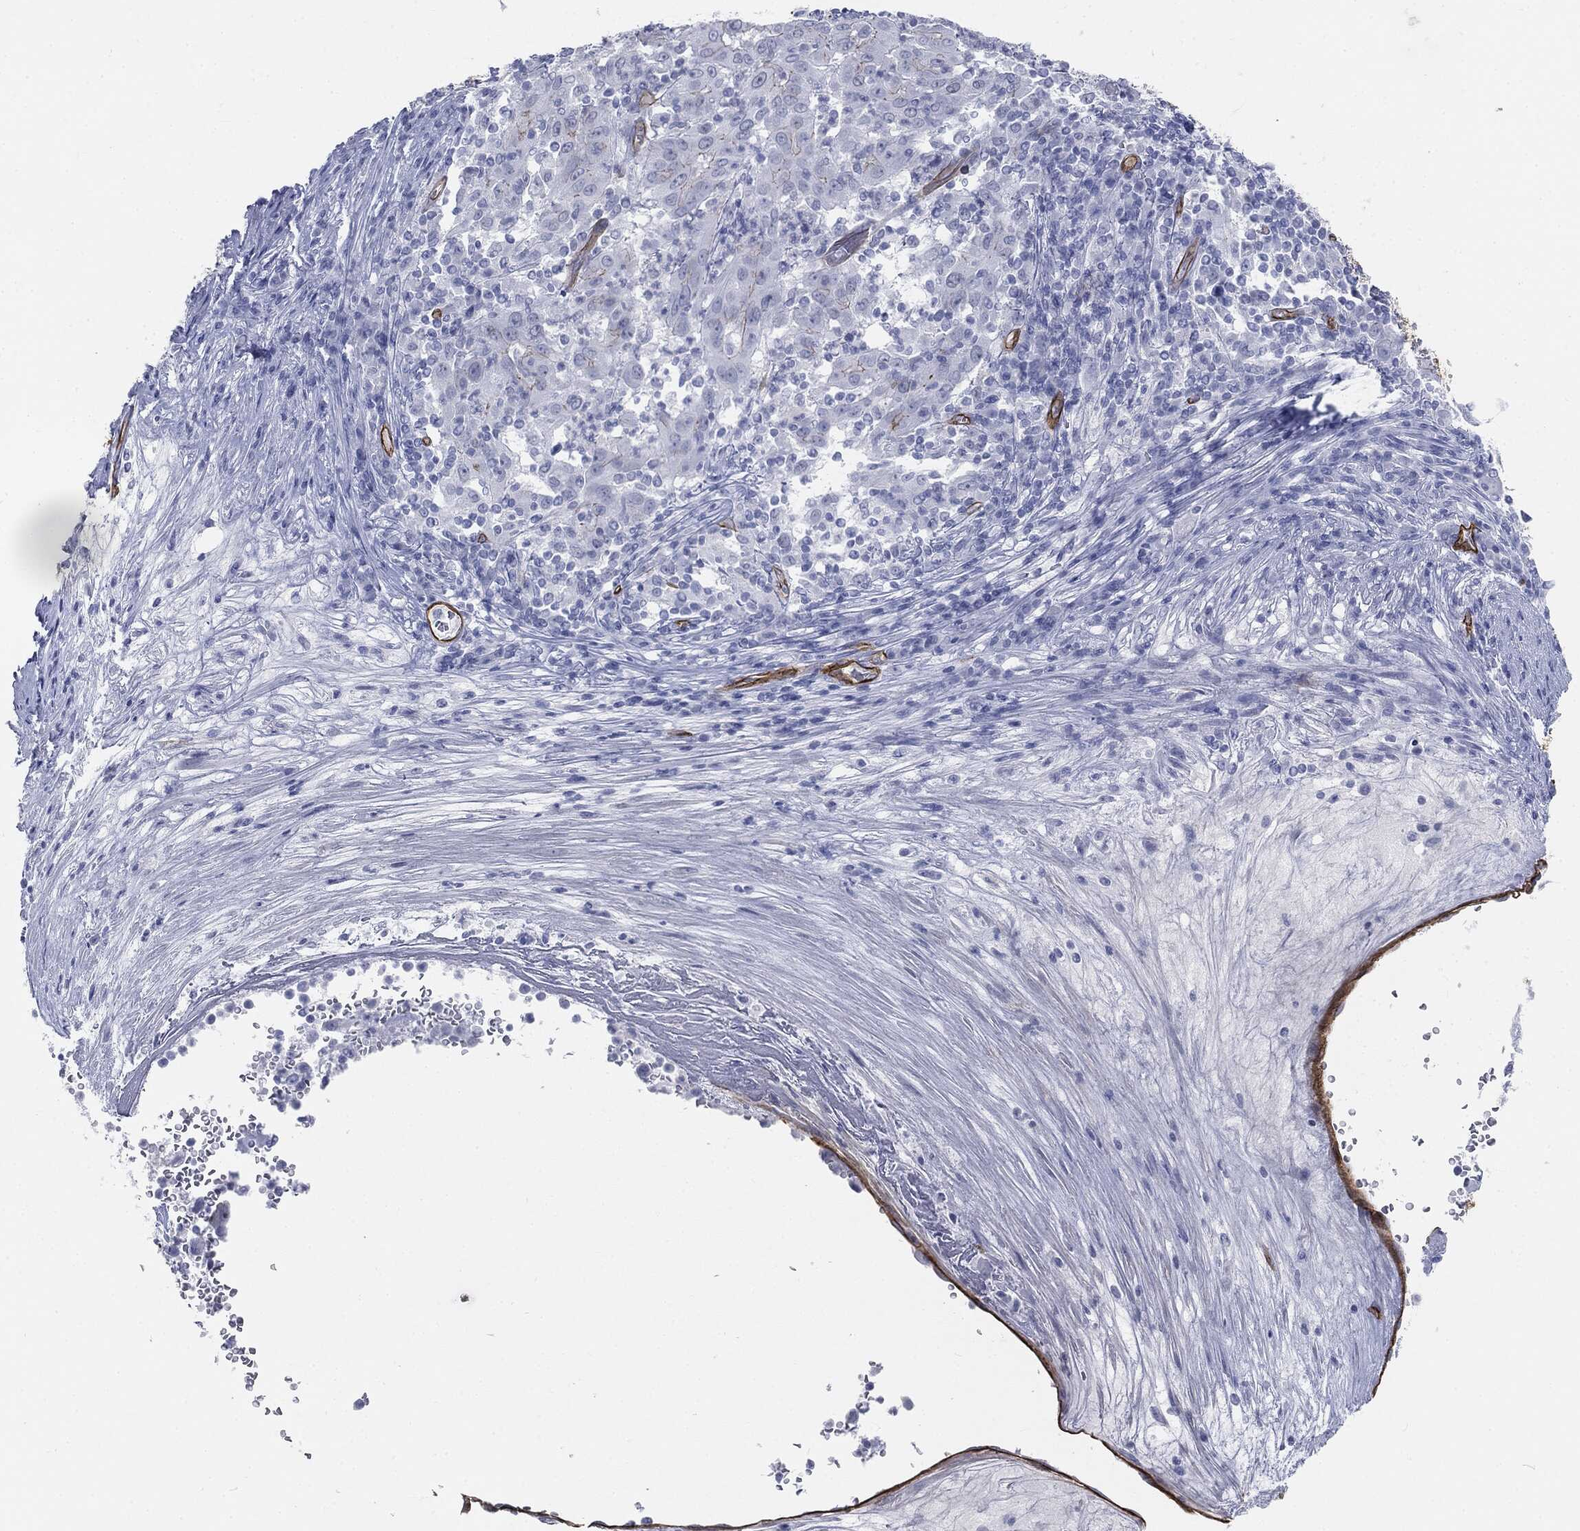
{"staining": {"intensity": "negative", "quantity": "none", "location": "none"}, "tissue": "pancreatic cancer", "cell_type": "Tumor cells", "image_type": "cancer", "snomed": [{"axis": "morphology", "description": "Adenocarcinoma, NOS"}, {"axis": "topography", "description": "Pancreas"}], "caption": "Photomicrograph shows no protein staining in tumor cells of pancreatic cancer tissue.", "gene": "MUC5AC", "patient": {"sex": "male", "age": 63}}